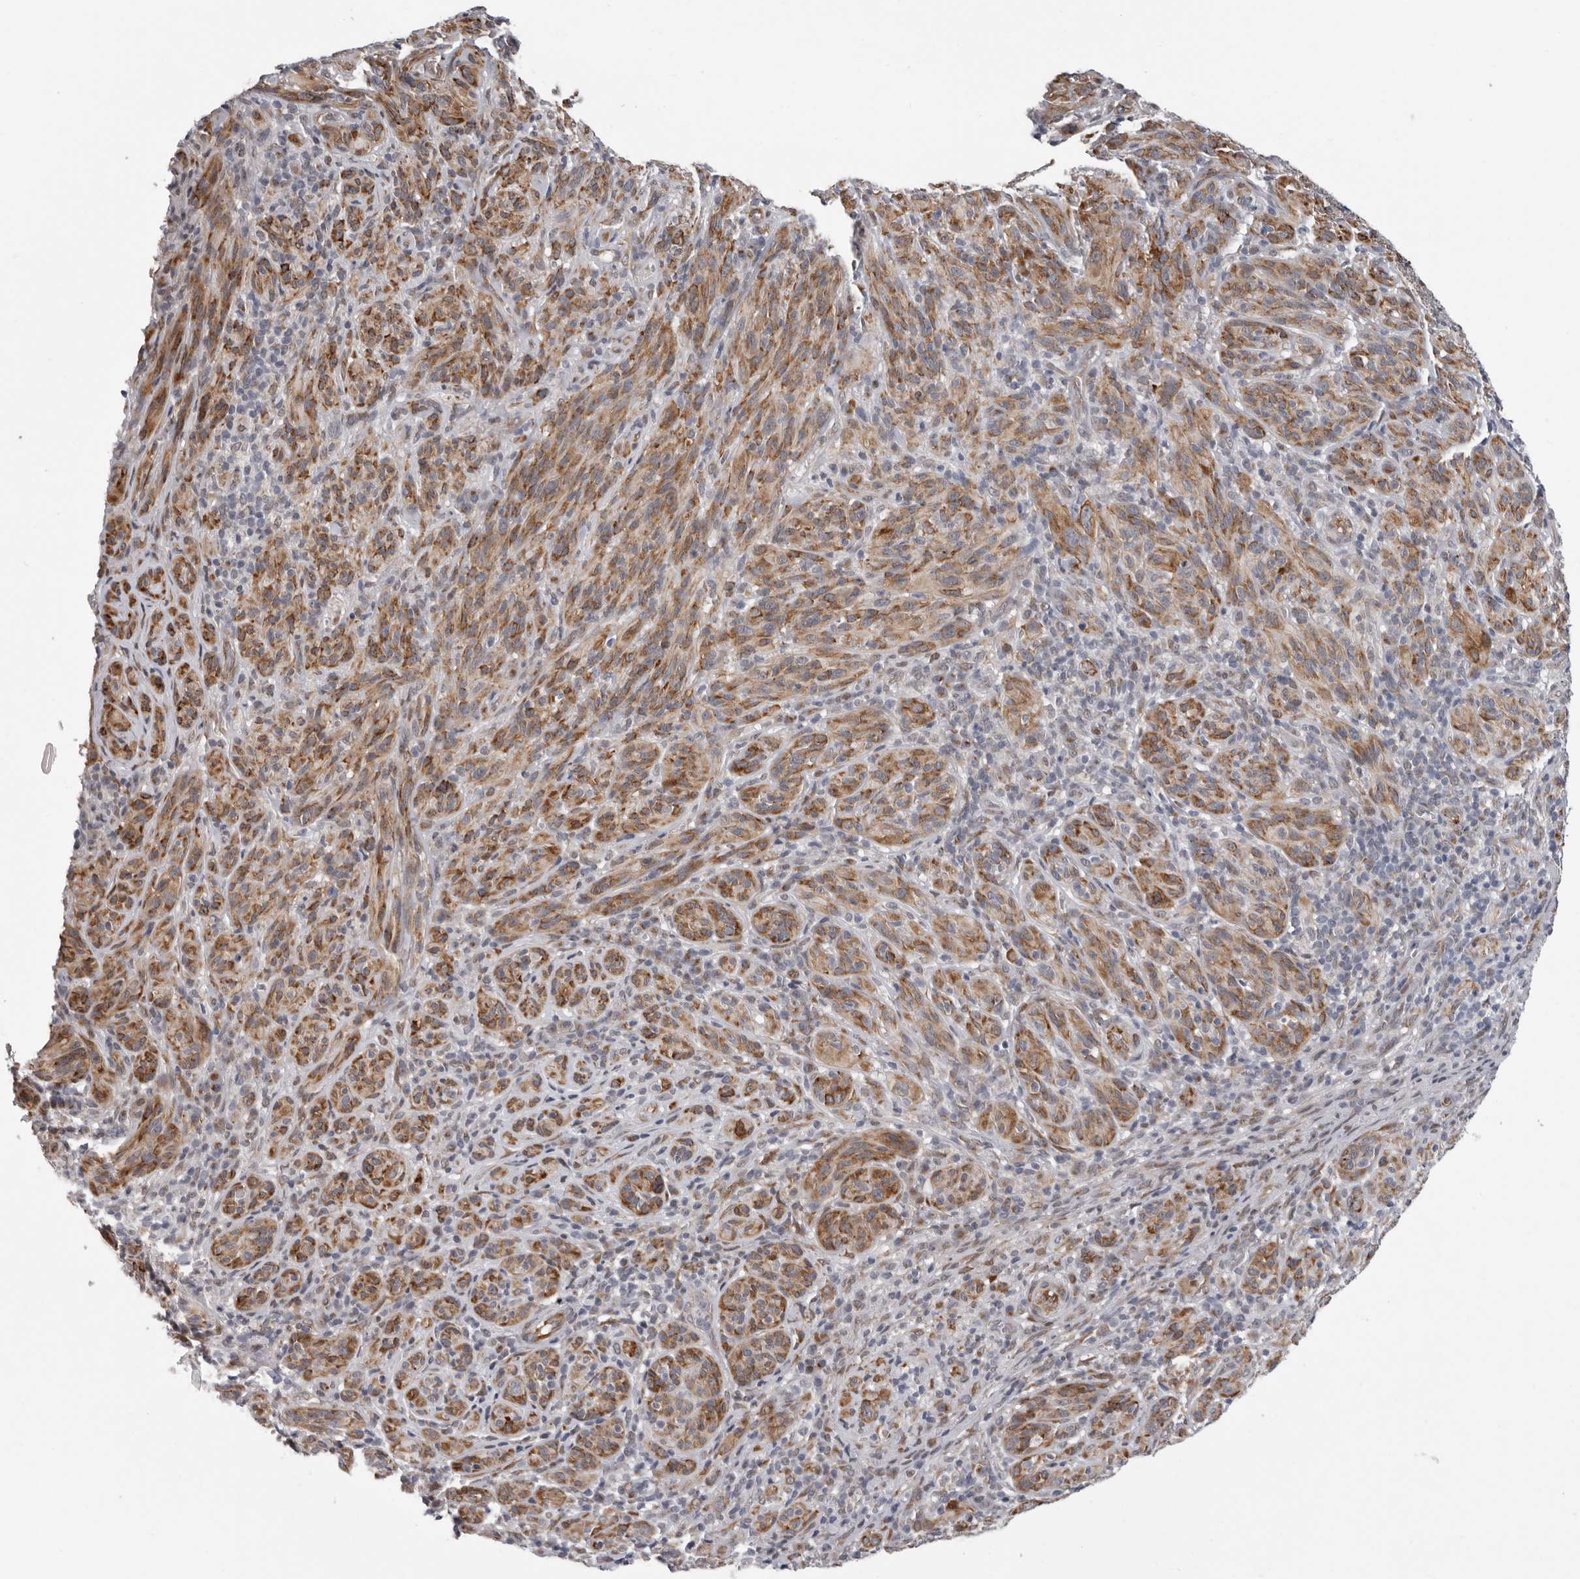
{"staining": {"intensity": "moderate", "quantity": ">75%", "location": "cytoplasmic/membranous"}, "tissue": "melanoma", "cell_type": "Tumor cells", "image_type": "cancer", "snomed": [{"axis": "morphology", "description": "Malignant melanoma, NOS"}, {"axis": "topography", "description": "Skin of head"}], "caption": "Protein analysis of malignant melanoma tissue displays moderate cytoplasmic/membranous expression in about >75% of tumor cells.", "gene": "RALGPS2", "patient": {"sex": "male", "age": 96}}